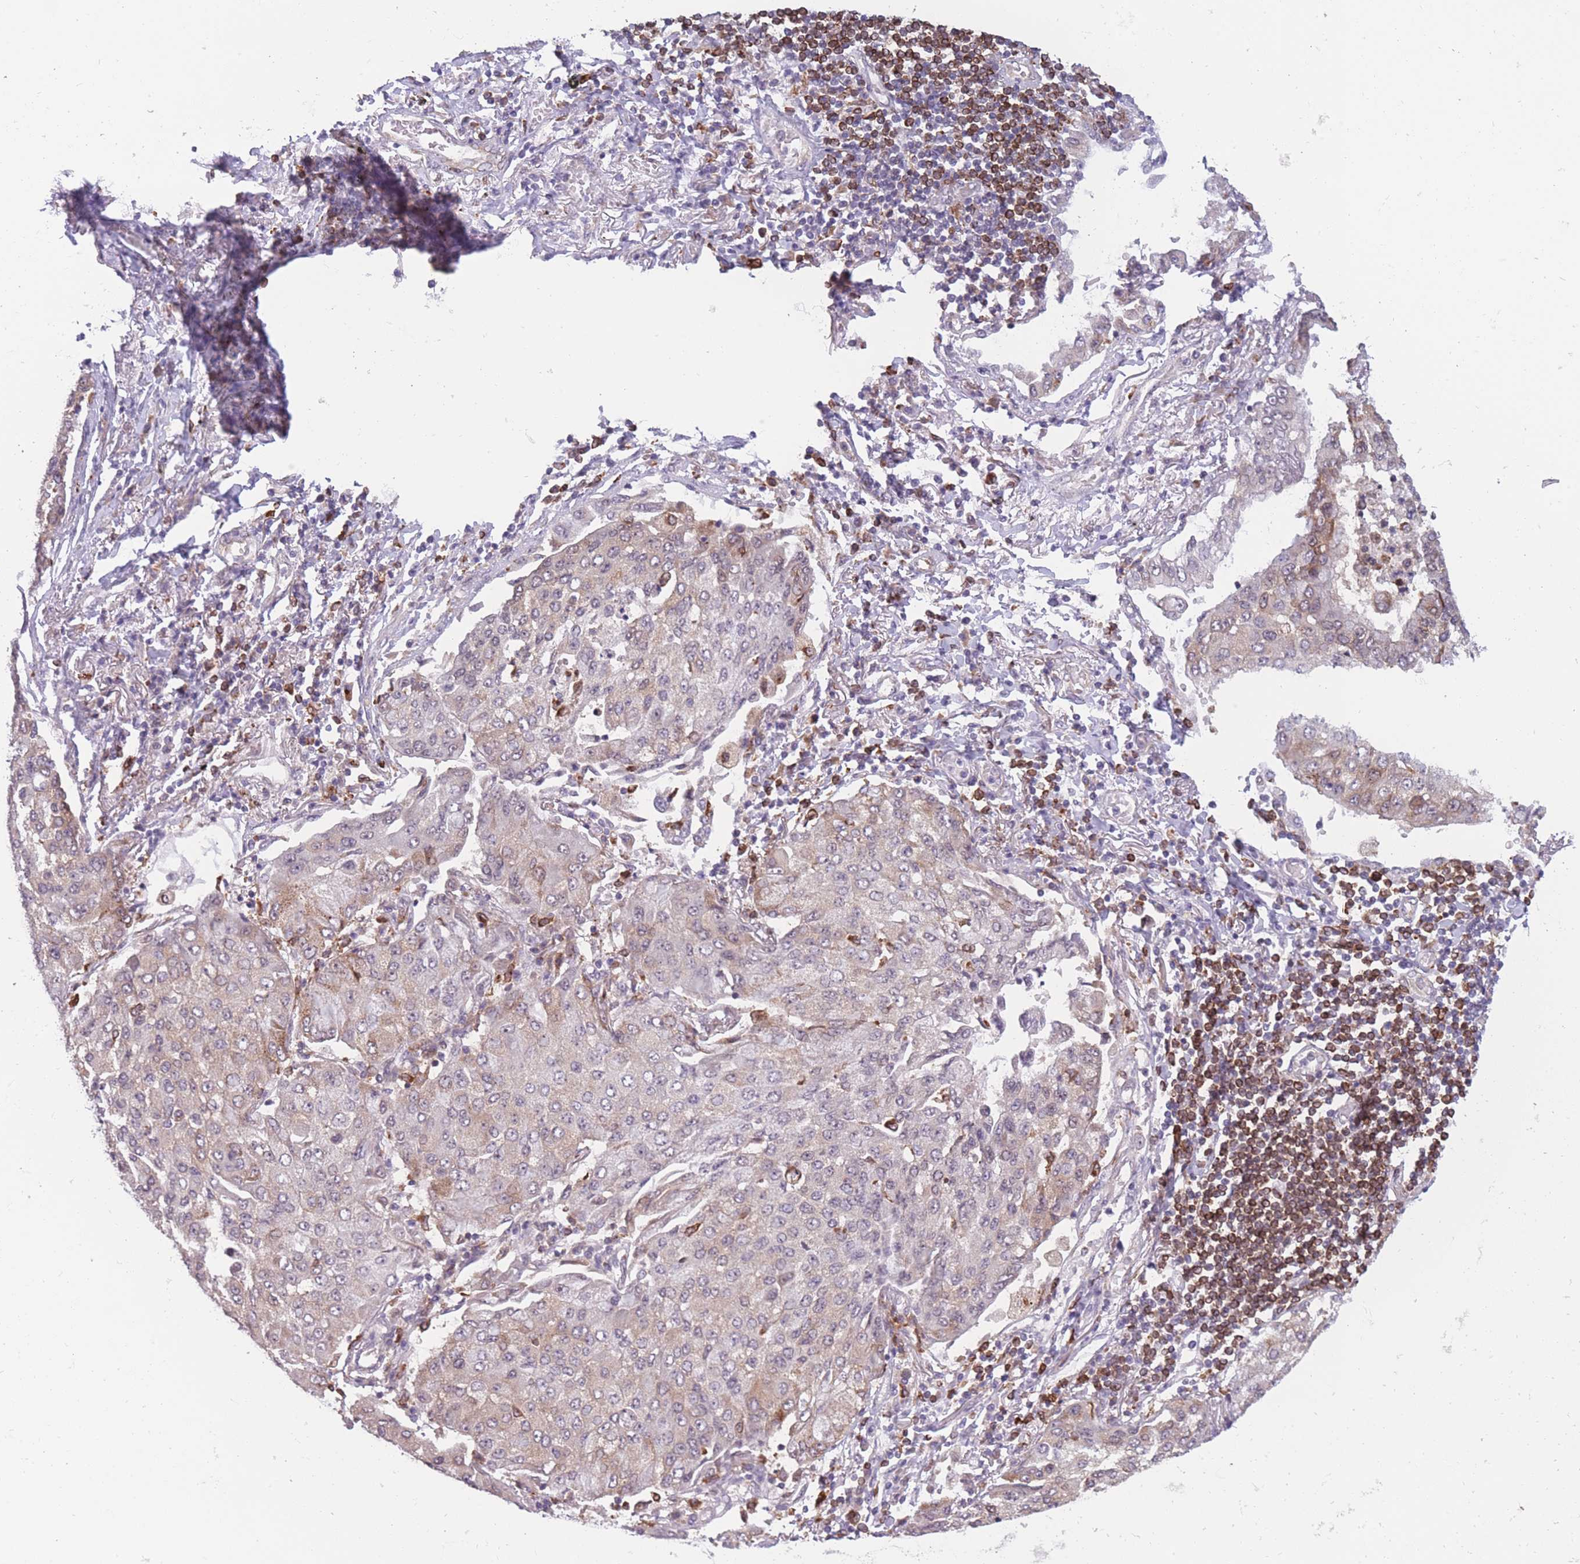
{"staining": {"intensity": "weak", "quantity": "<25%", "location": "cytoplasmic/membranous"}, "tissue": "lung cancer", "cell_type": "Tumor cells", "image_type": "cancer", "snomed": [{"axis": "morphology", "description": "Squamous cell carcinoma, NOS"}, {"axis": "topography", "description": "Lung"}], "caption": "Photomicrograph shows no significant protein positivity in tumor cells of squamous cell carcinoma (lung).", "gene": "TMEM121", "patient": {"sex": "male", "age": 74}}